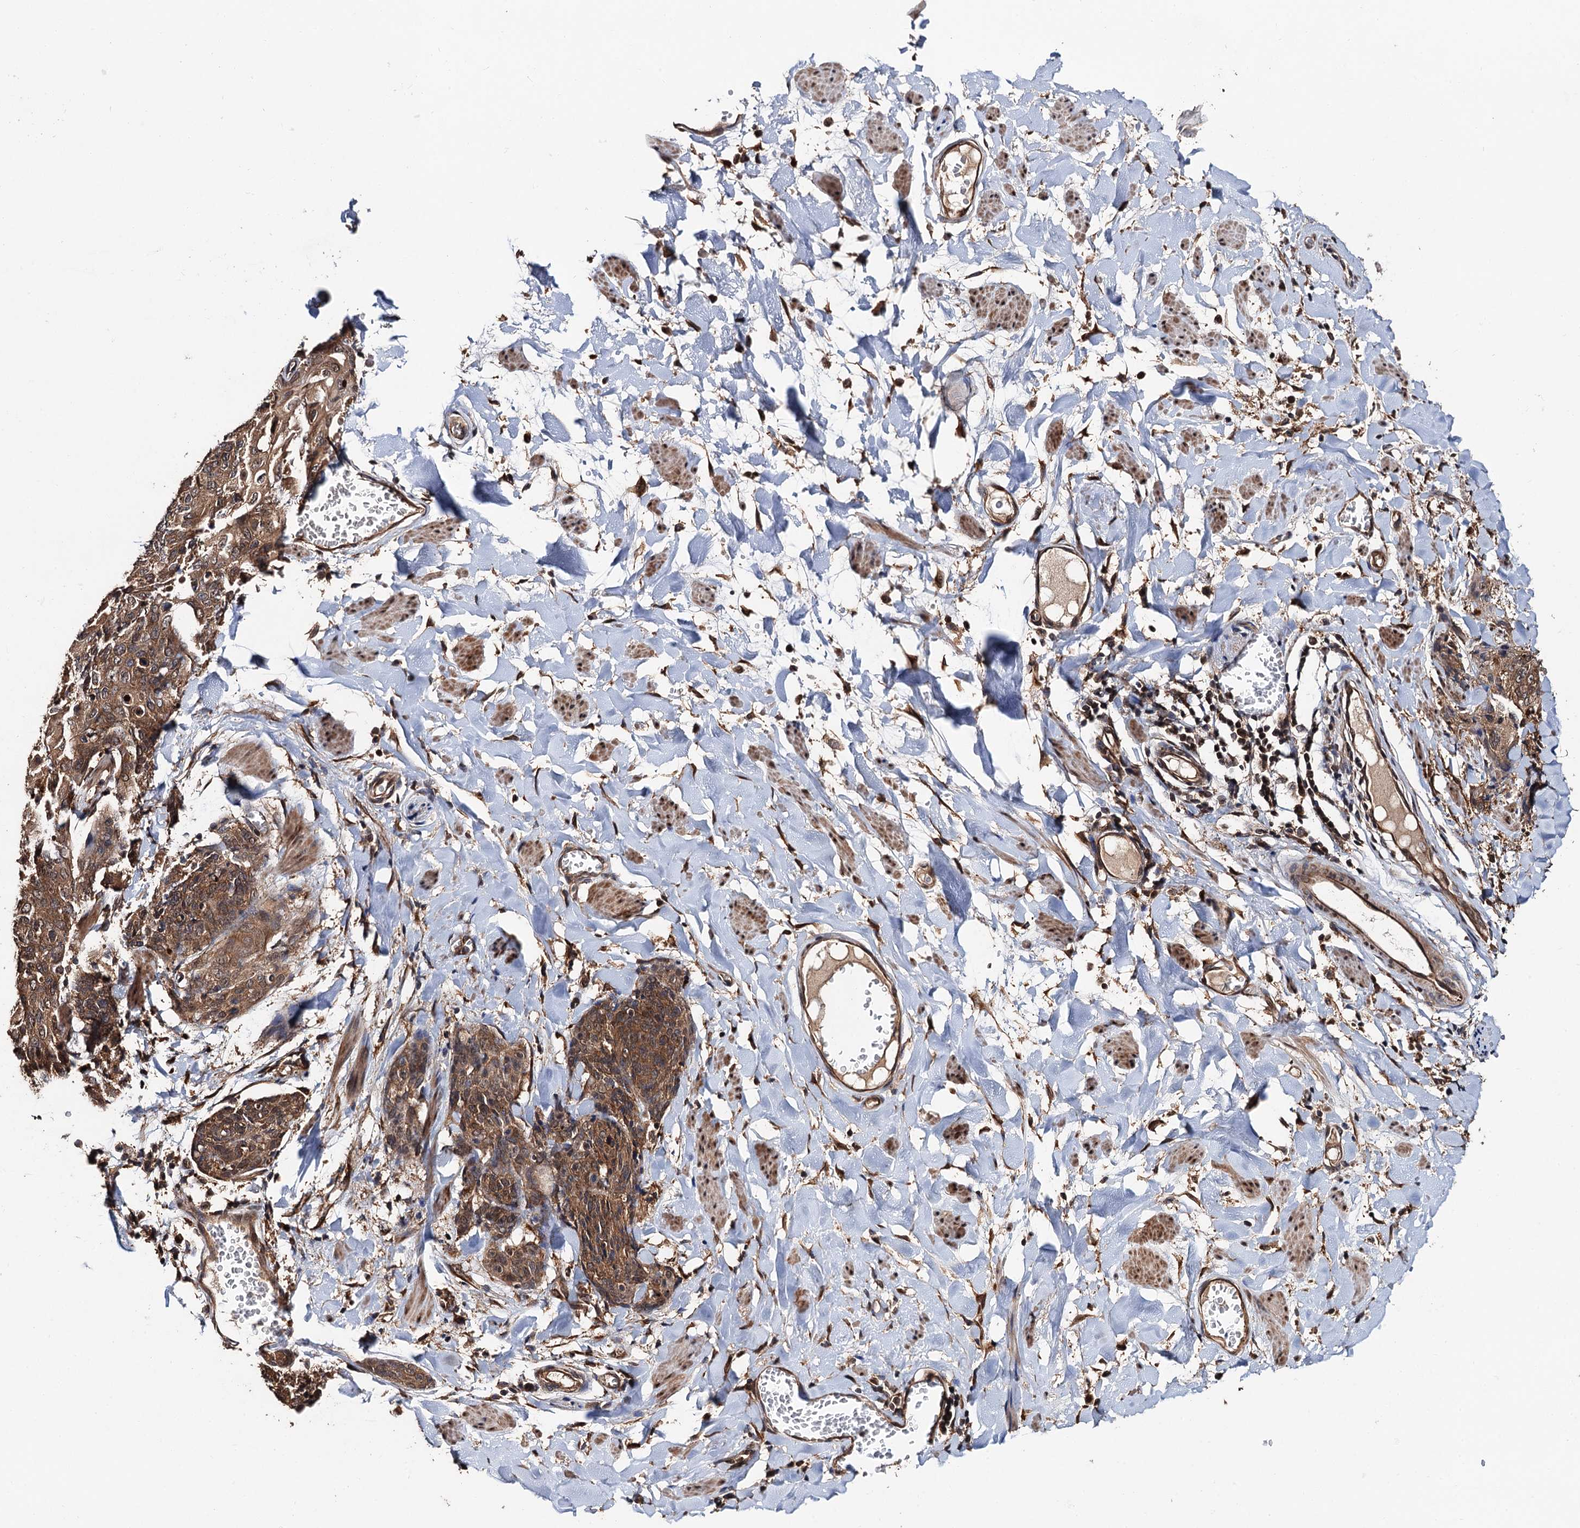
{"staining": {"intensity": "moderate", "quantity": ">75%", "location": "cytoplasmic/membranous"}, "tissue": "skin cancer", "cell_type": "Tumor cells", "image_type": "cancer", "snomed": [{"axis": "morphology", "description": "Squamous cell carcinoma, NOS"}, {"axis": "topography", "description": "Skin"}, {"axis": "topography", "description": "Vulva"}], "caption": "Squamous cell carcinoma (skin) stained with a protein marker shows moderate staining in tumor cells.", "gene": "MIER2", "patient": {"sex": "female", "age": 85}}